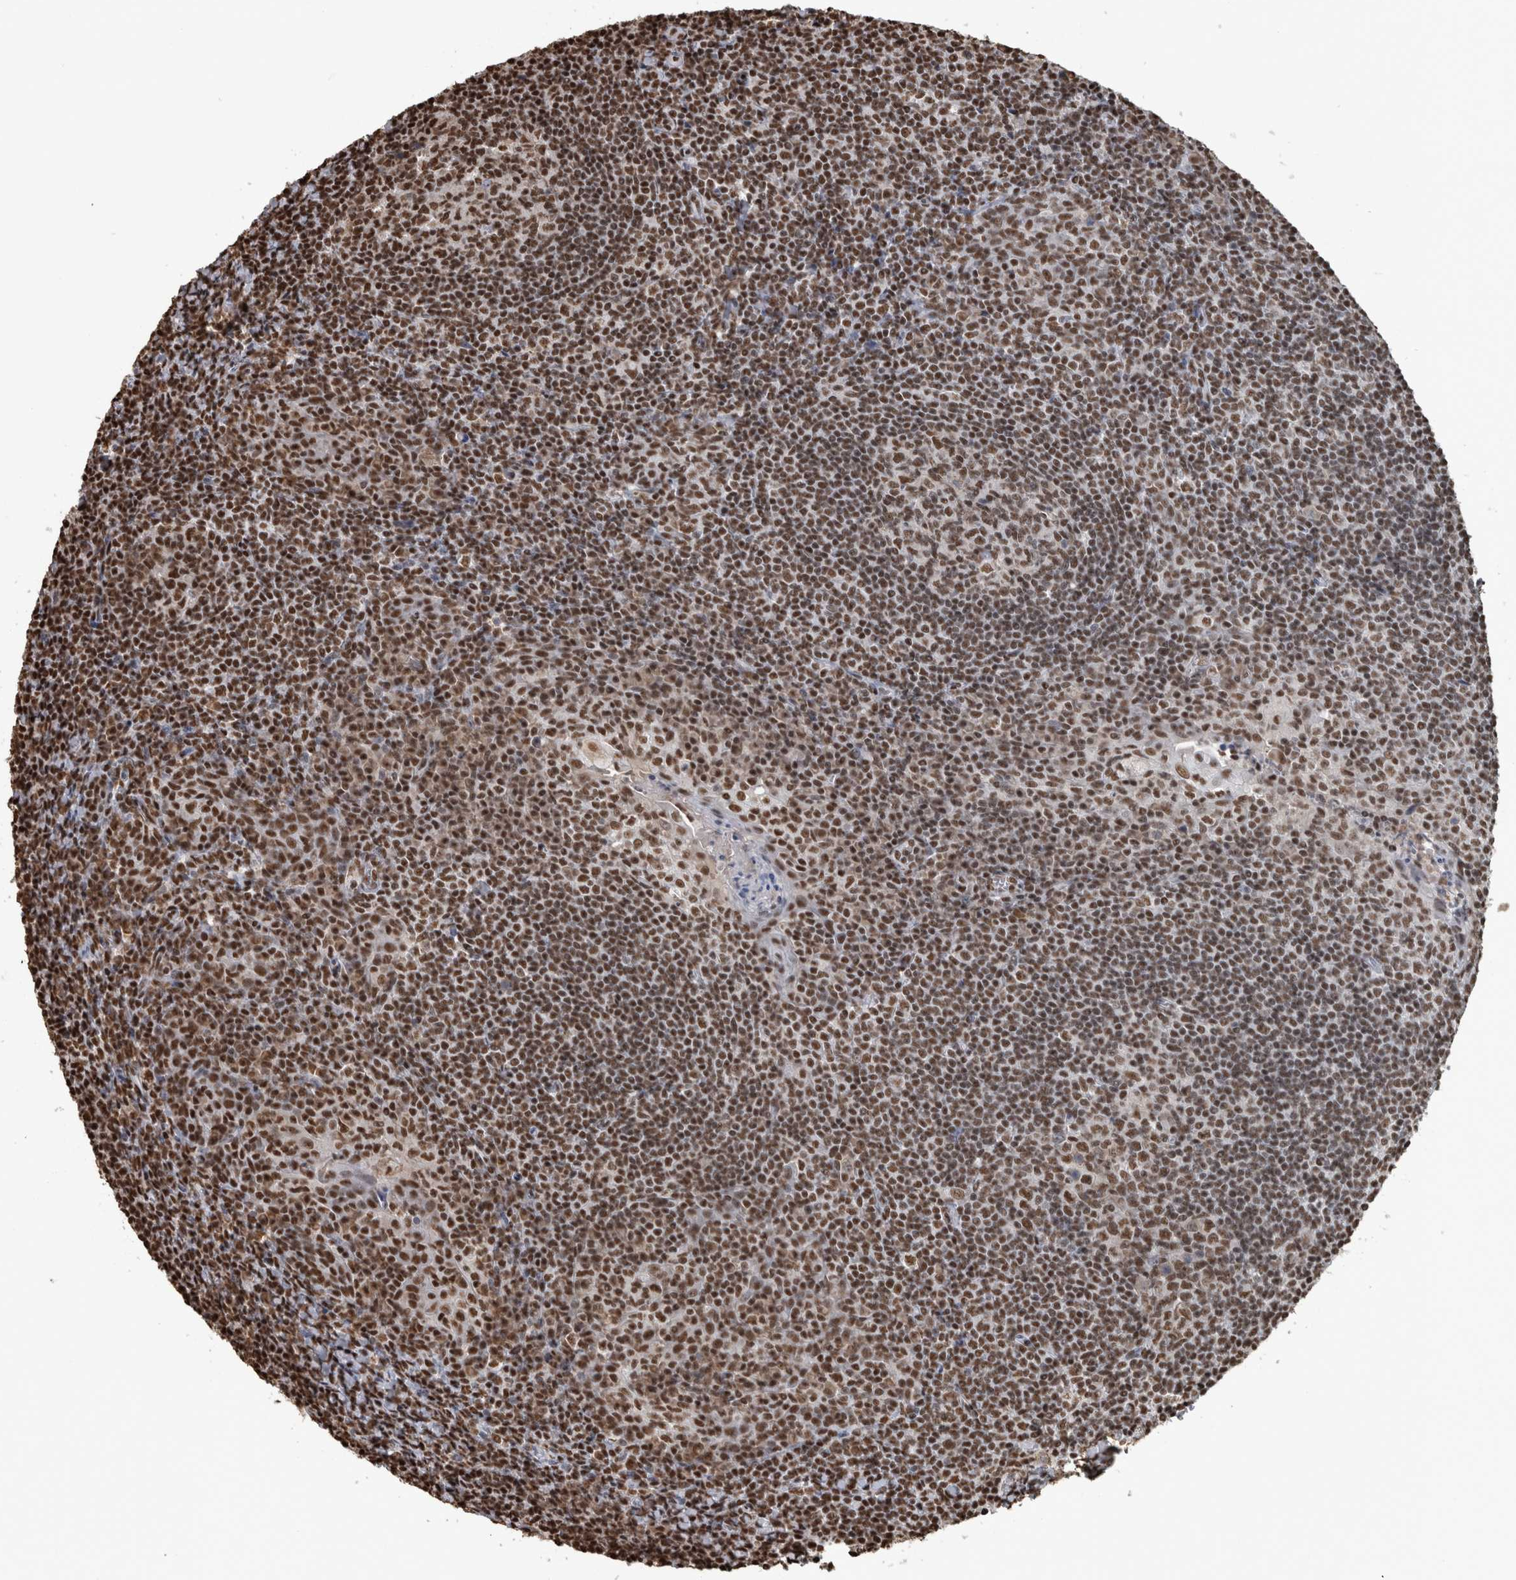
{"staining": {"intensity": "moderate", "quantity": ">75%", "location": "nuclear"}, "tissue": "tonsil", "cell_type": "Germinal center cells", "image_type": "normal", "snomed": [{"axis": "morphology", "description": "Normal tissue, NOS"}, {"axis": "topography", "description": "Tonsil"}], "caption": "An IHC histopathology image of benign tissue is shown. Protein staining in brown labels moderate nuclear positivity in tonsil within germinal center cells.", "gene": "TGS1", "patient": {"sex": "male", "age": 37}}